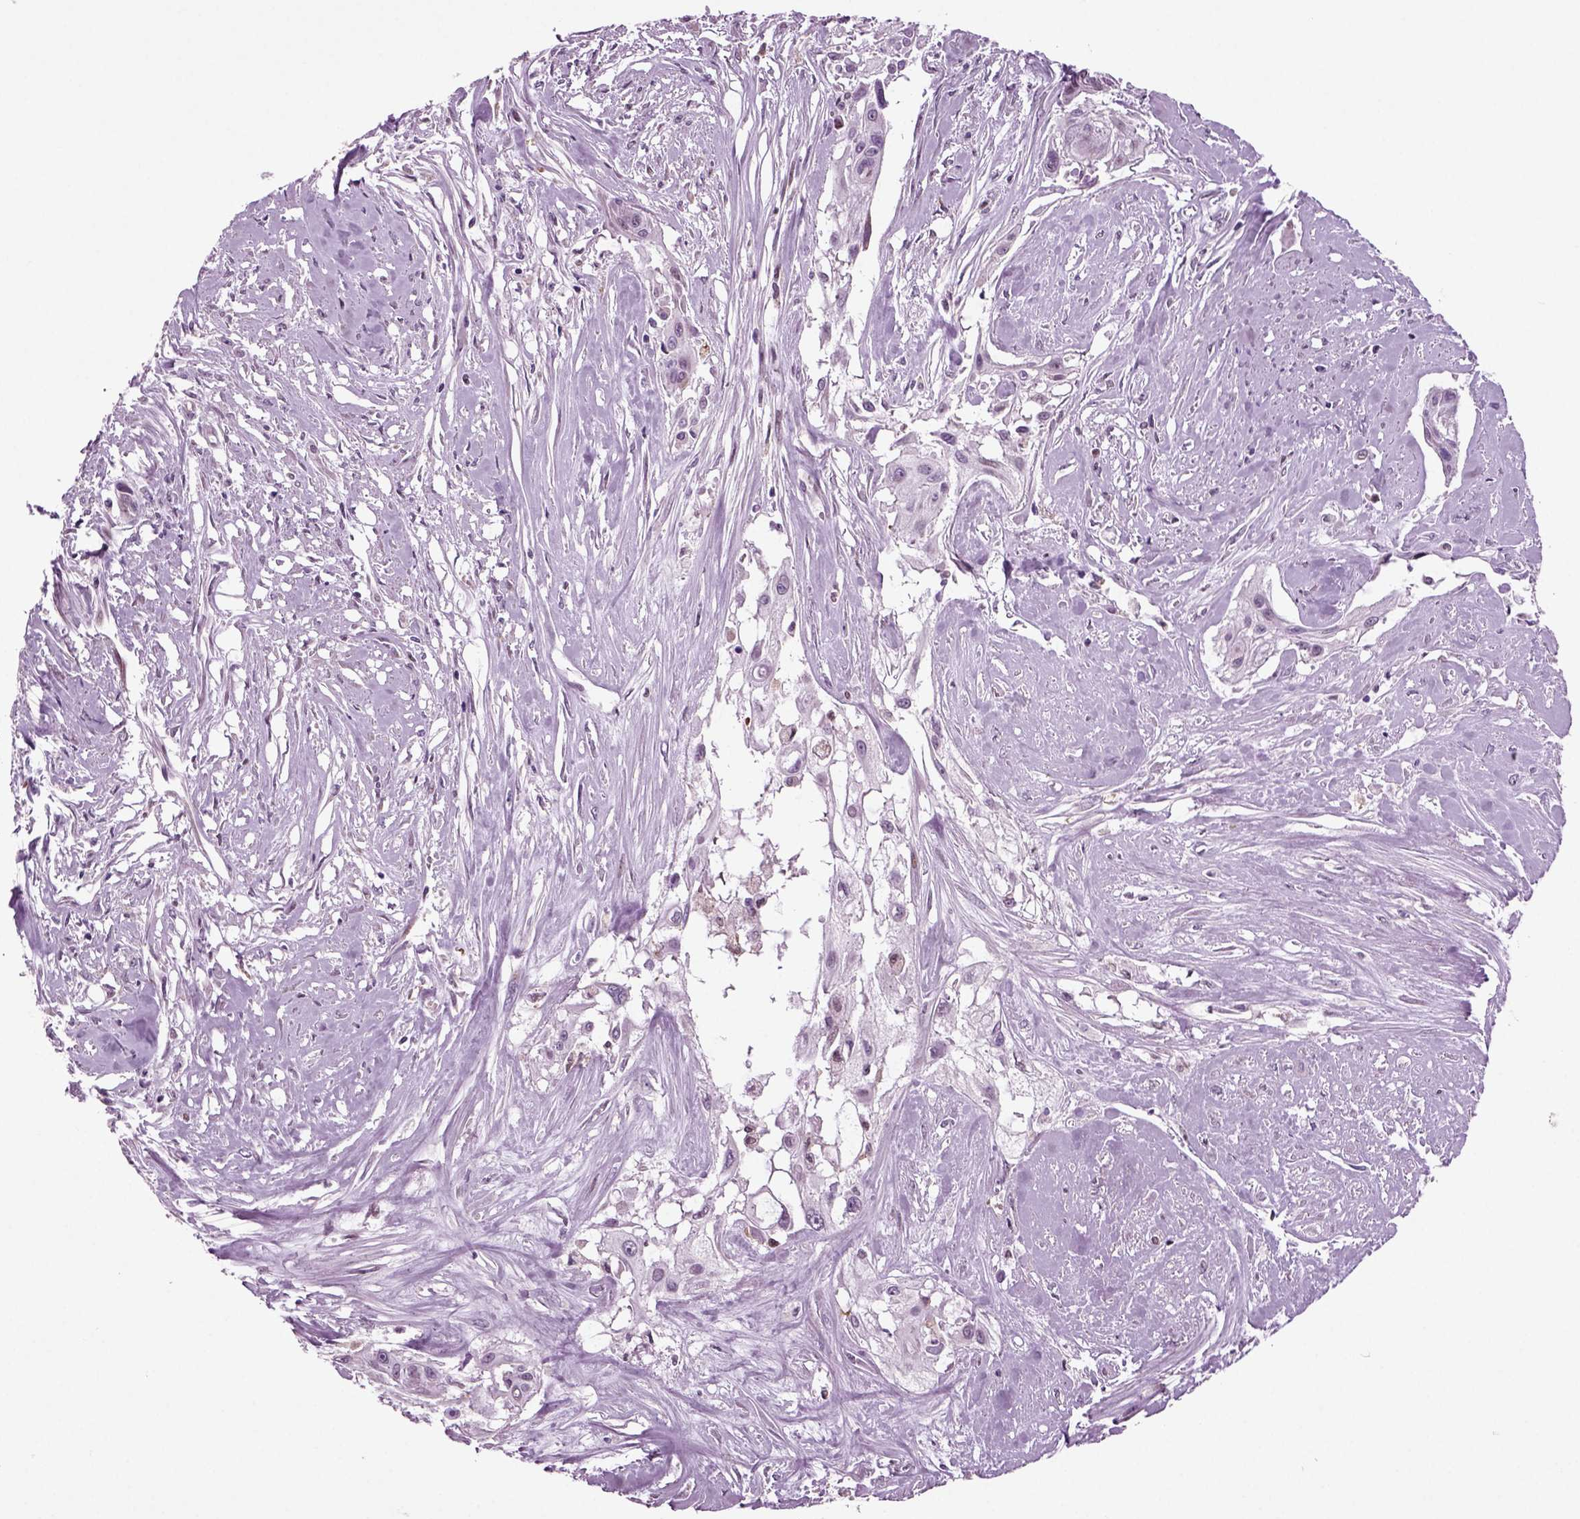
{"staining": {"intensity": "negative", "quantity": "none", "location": "none"}, "tissue": "cervical cancer", "cell_type": "Tumor cells", "image_type": "cancer", "snomed": [{"axis": "morphology", "description": "Squamous cell carcinoma, NOS"}, {"axis": "topography", "description": "Cervix"}], "caption": "Tumor cells are negative for brown protein staining in squamous cell carcinoma (cervical).", "gene": "ARID3A", "patient": {"sex": "female", "age": 49}}